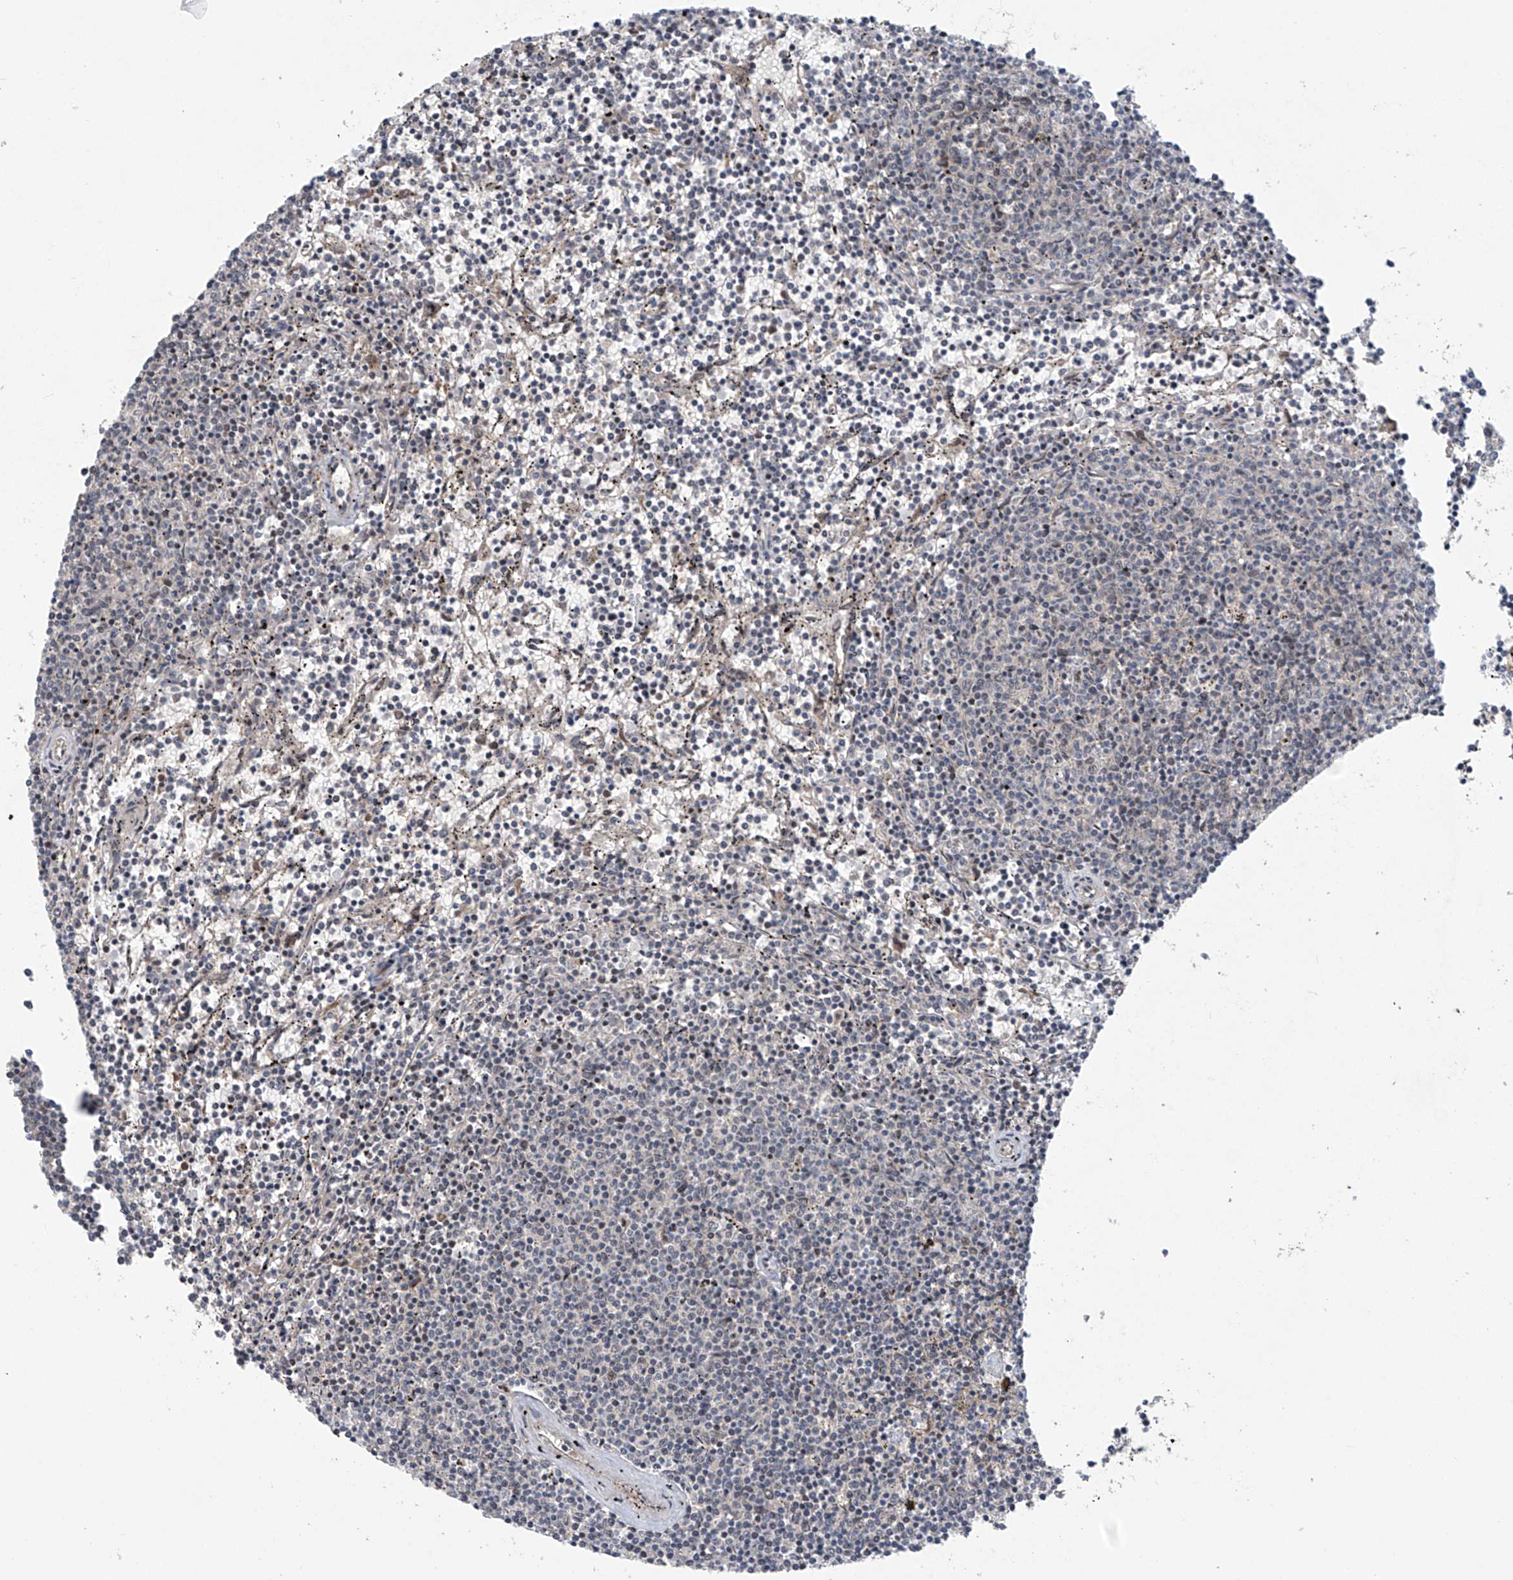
{"staining": {"intensity": "negative", "quantity": "none", "location": "none"}, "tissue": "lymphoma", "cell_type": "Tumor cells", "image_type": "cancer", "snomed": [{"axis": "morphology", "description": "Malignant lymphoma, non-Hodgkin's type, Low grade"}, {"axis": "topography", "description": "Spleen"}], "caption": "Tumor cells show no significant expression in malignant lymphoma, non-Hodgkin's type (low-grade).", "gene": "ABHD13", "patient": {"sex": "female", "age": 50}}